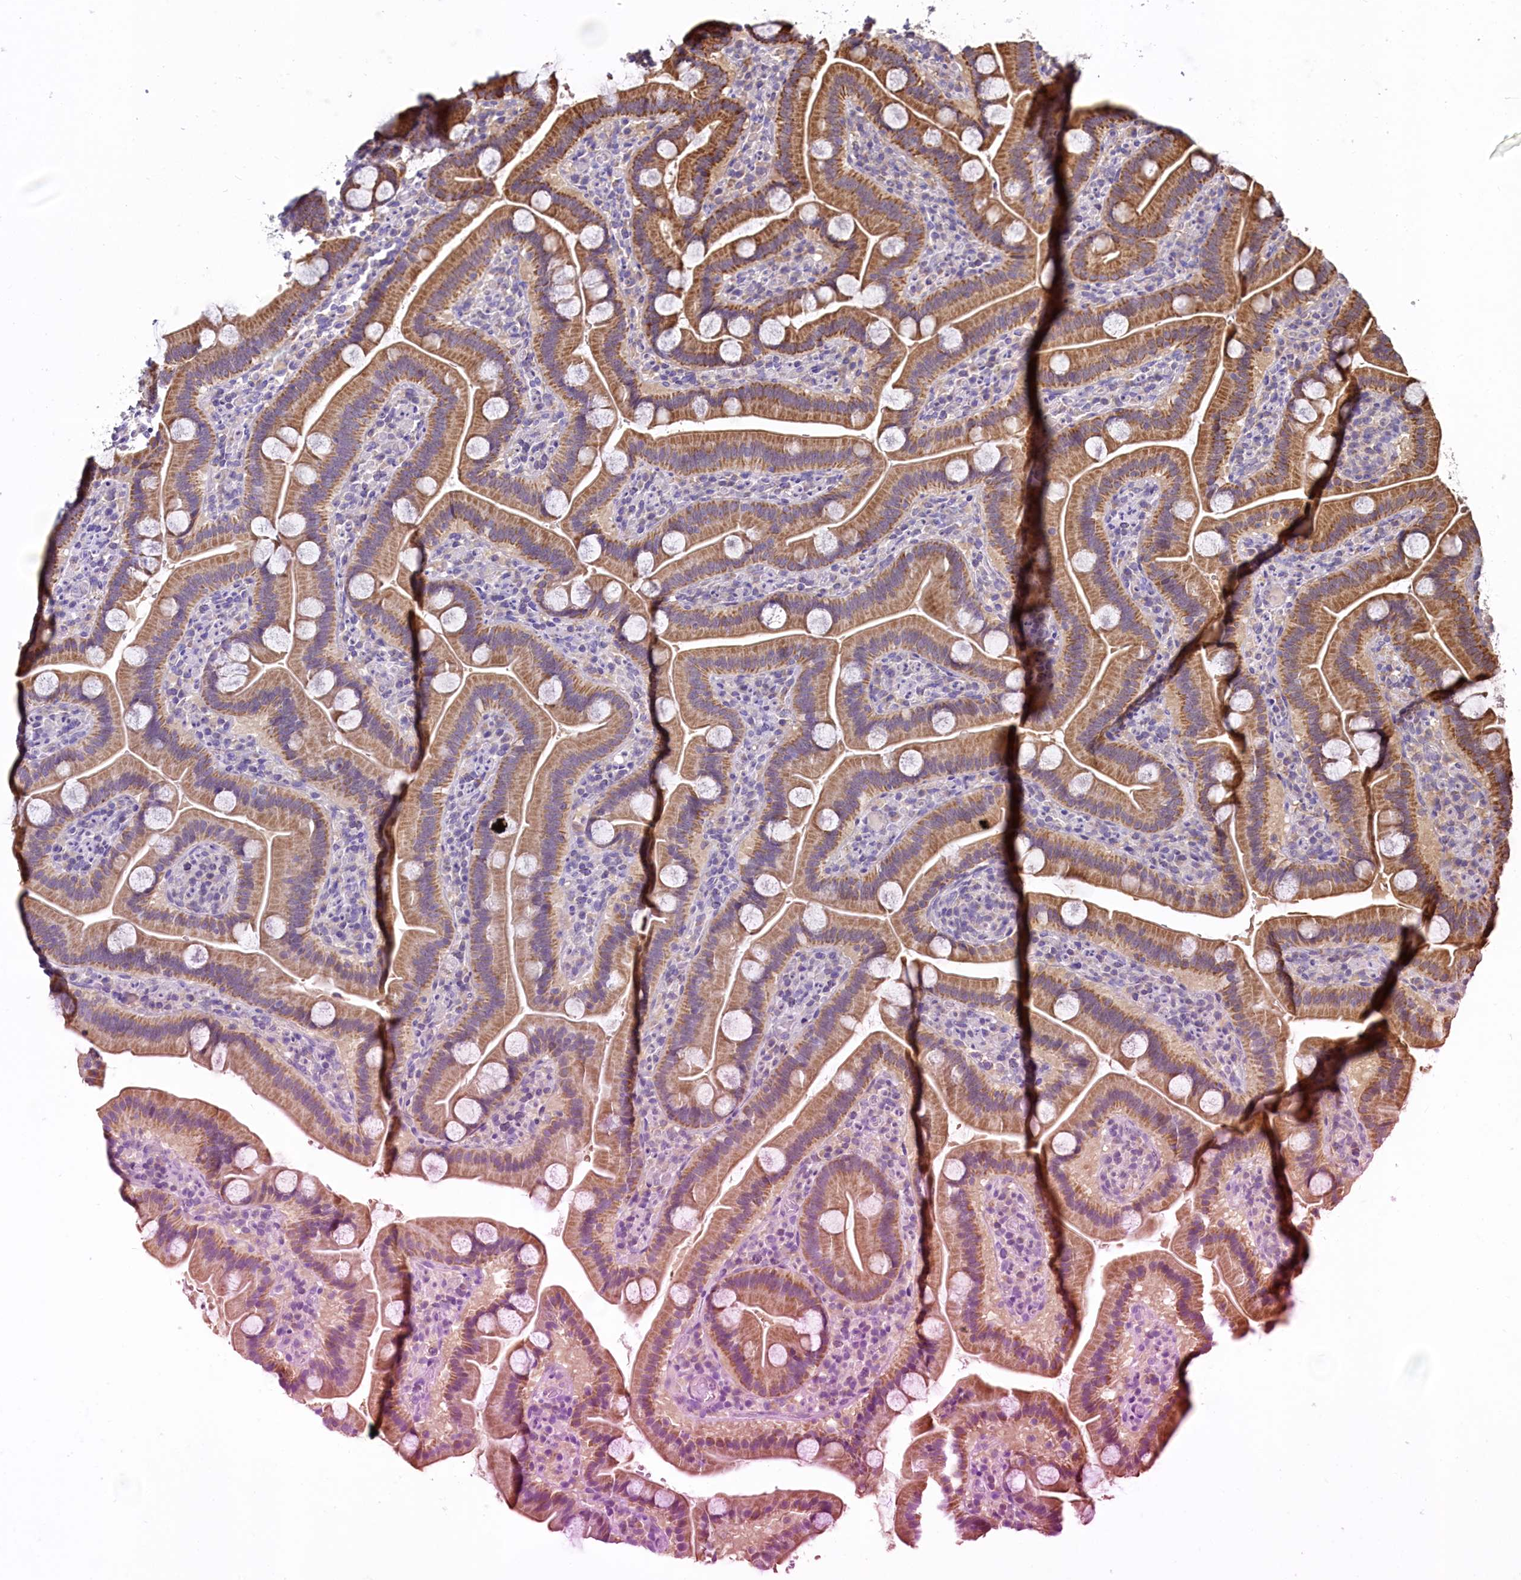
{"staining": {"intensity": "strong", "quantity": ">75%", "location": "cytoplasmic/membranous"}, "tissue": "duodenum", "cell_type": "Glandular cells", "image_type": "normal", "snomed": [{"axis": "morphology", "description": "Normal tissue, NOS"}, {"axis": "topography", "description": "Duodenum"}], "caption": "This image displays immunohistochemistry staining of unremarkable human duodenum, with high strong cytoplasmic/membranous staining in approximately >75% of glandular cells.", "gene": "MRPL57", "patient": {"sex": "male", "age": 55}}